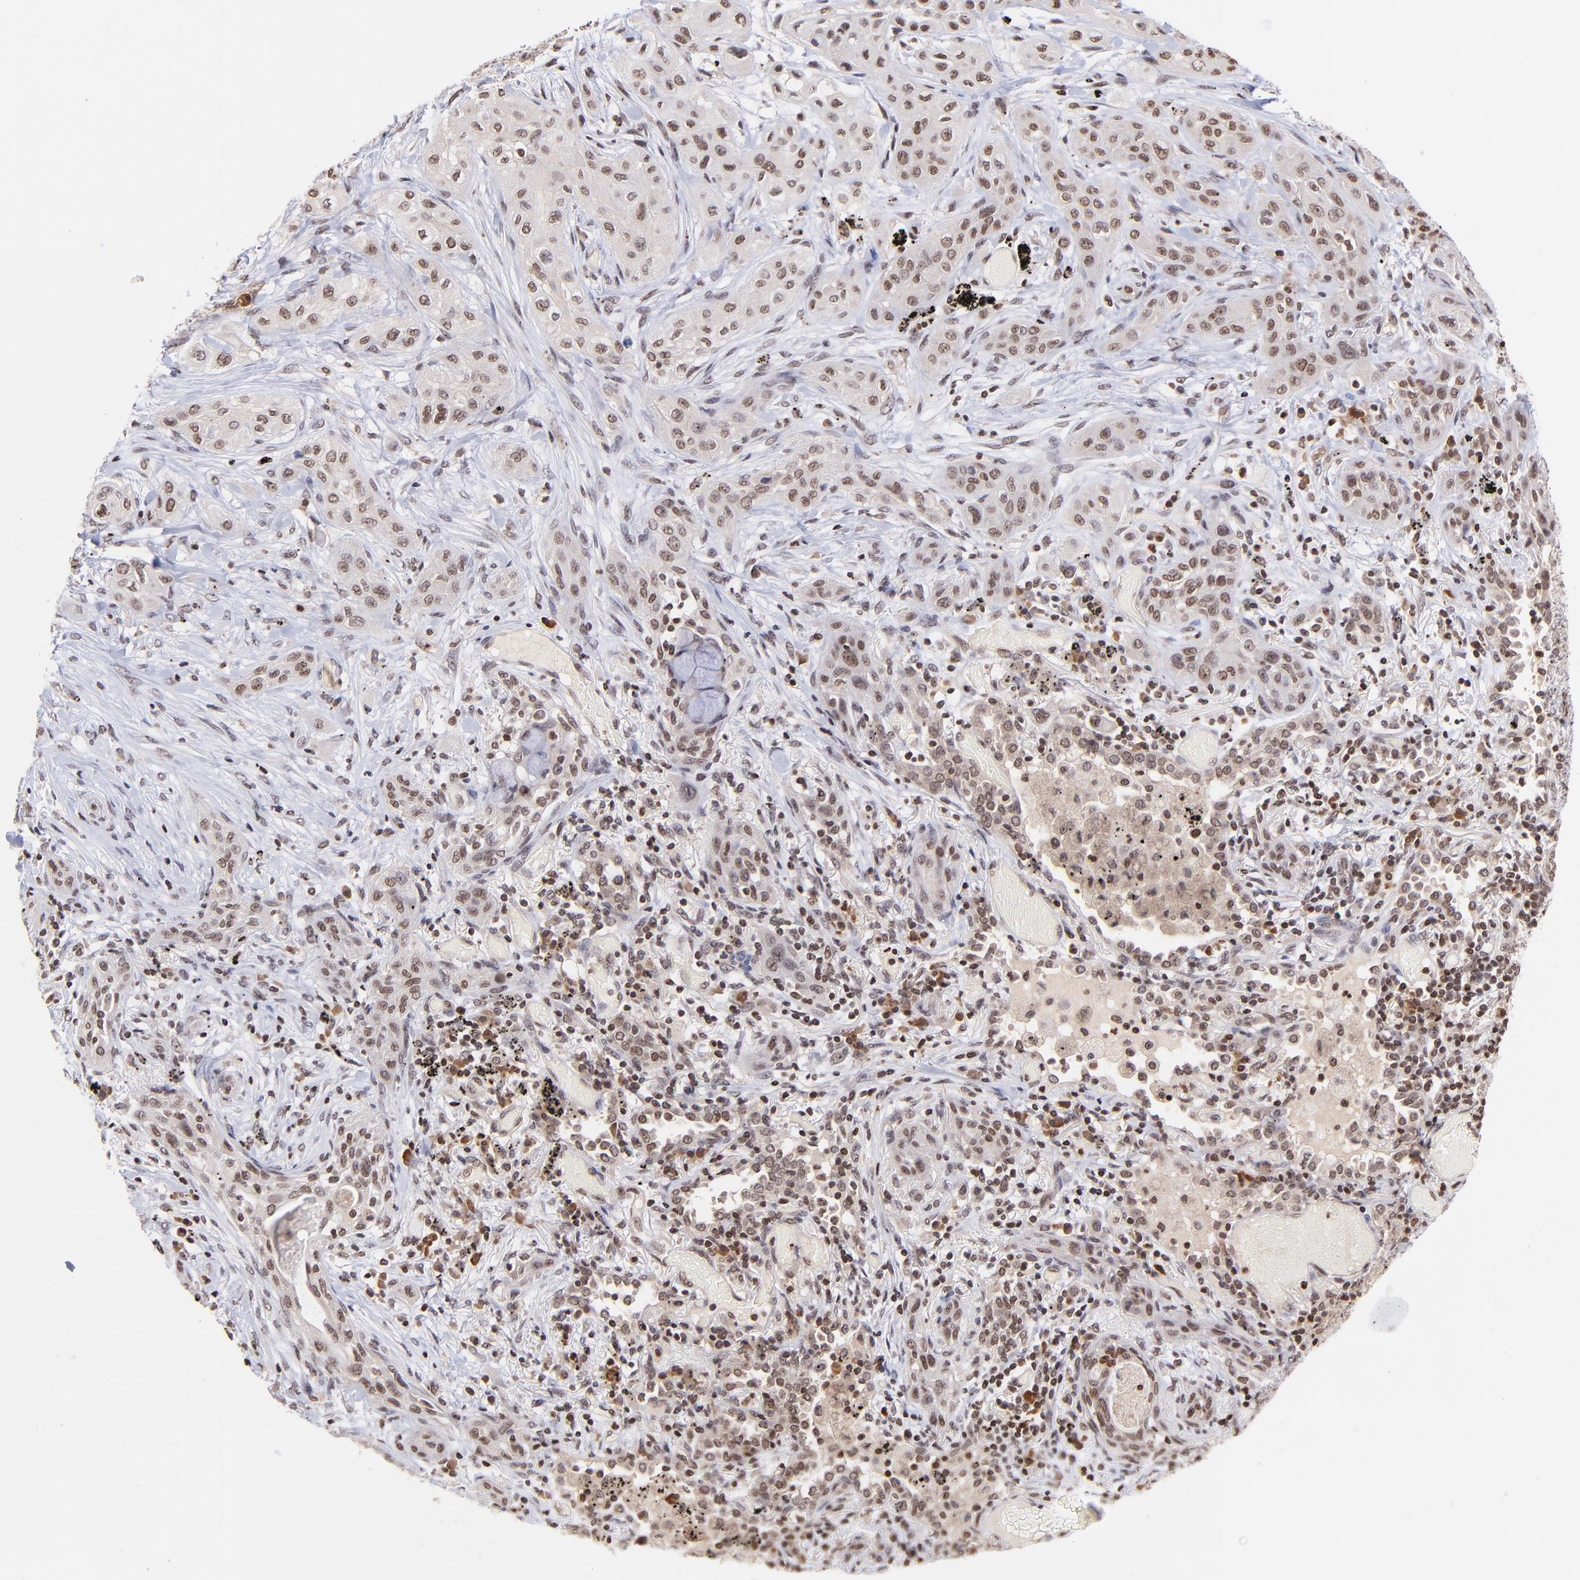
{"staining": {"intensity": "moderate", "quantity": ">75%", "location": "cytoplasmic/membranous,nuclear"}, "tissue": "lung cancer", "cell_type": "Tumor cells", "image_type": "cancer", "snomed": [{"axis": "morphology", "description": "Squamous cell carcinoma, NOS"}, {"axis": "topography", "description": "Lung"}], "caption": "Tumor cells display moderate cytoplasmic/membranous and nuclear positivity in approximately >75% of cells in lung squamous cell carcinoma. Nuclei are stained in blue.", "gene": "WDR25", "patient": {"sex": "female", "age": 47}}